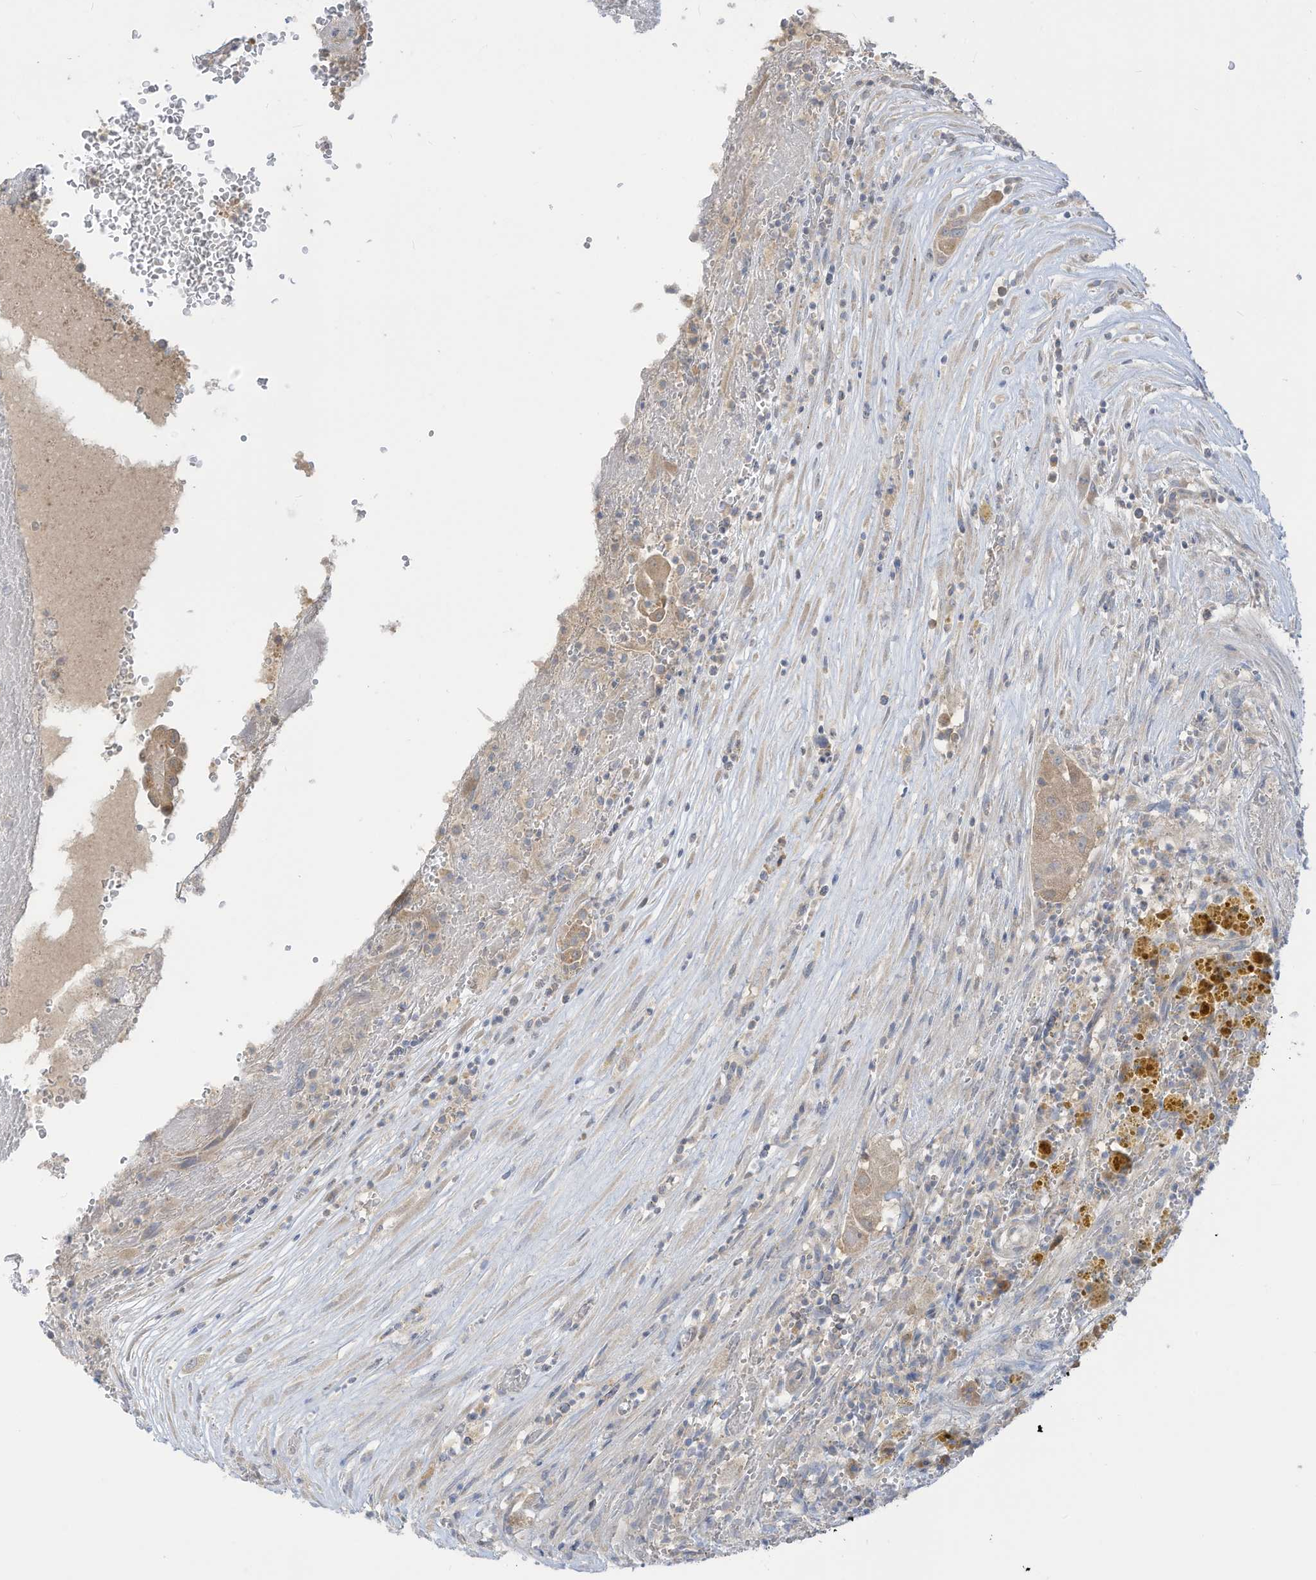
{"staining": {"intensity": "weak", "quantity": "25%-75%", "location": "cytoplasmic/membranous"}, "tissue": "thyroid cancer", "cell_type": "Tumor cells", "image_type": "cancer", "snomed": [{"axis": "morphology", "description": "Papillary adenocarcinoma, NOS"}, {"axis": "topography", "description": "Thyroid gland"}], "caption": "Human thyroid cancer (papillary adenocarcinoma) stained with a brown dye displays weak cytoplasmic/membranous positive positivity in about 25%-75% of tumor cells.", "gene": "LRRN2", "patient": {"sex": "male", "age": 77}}